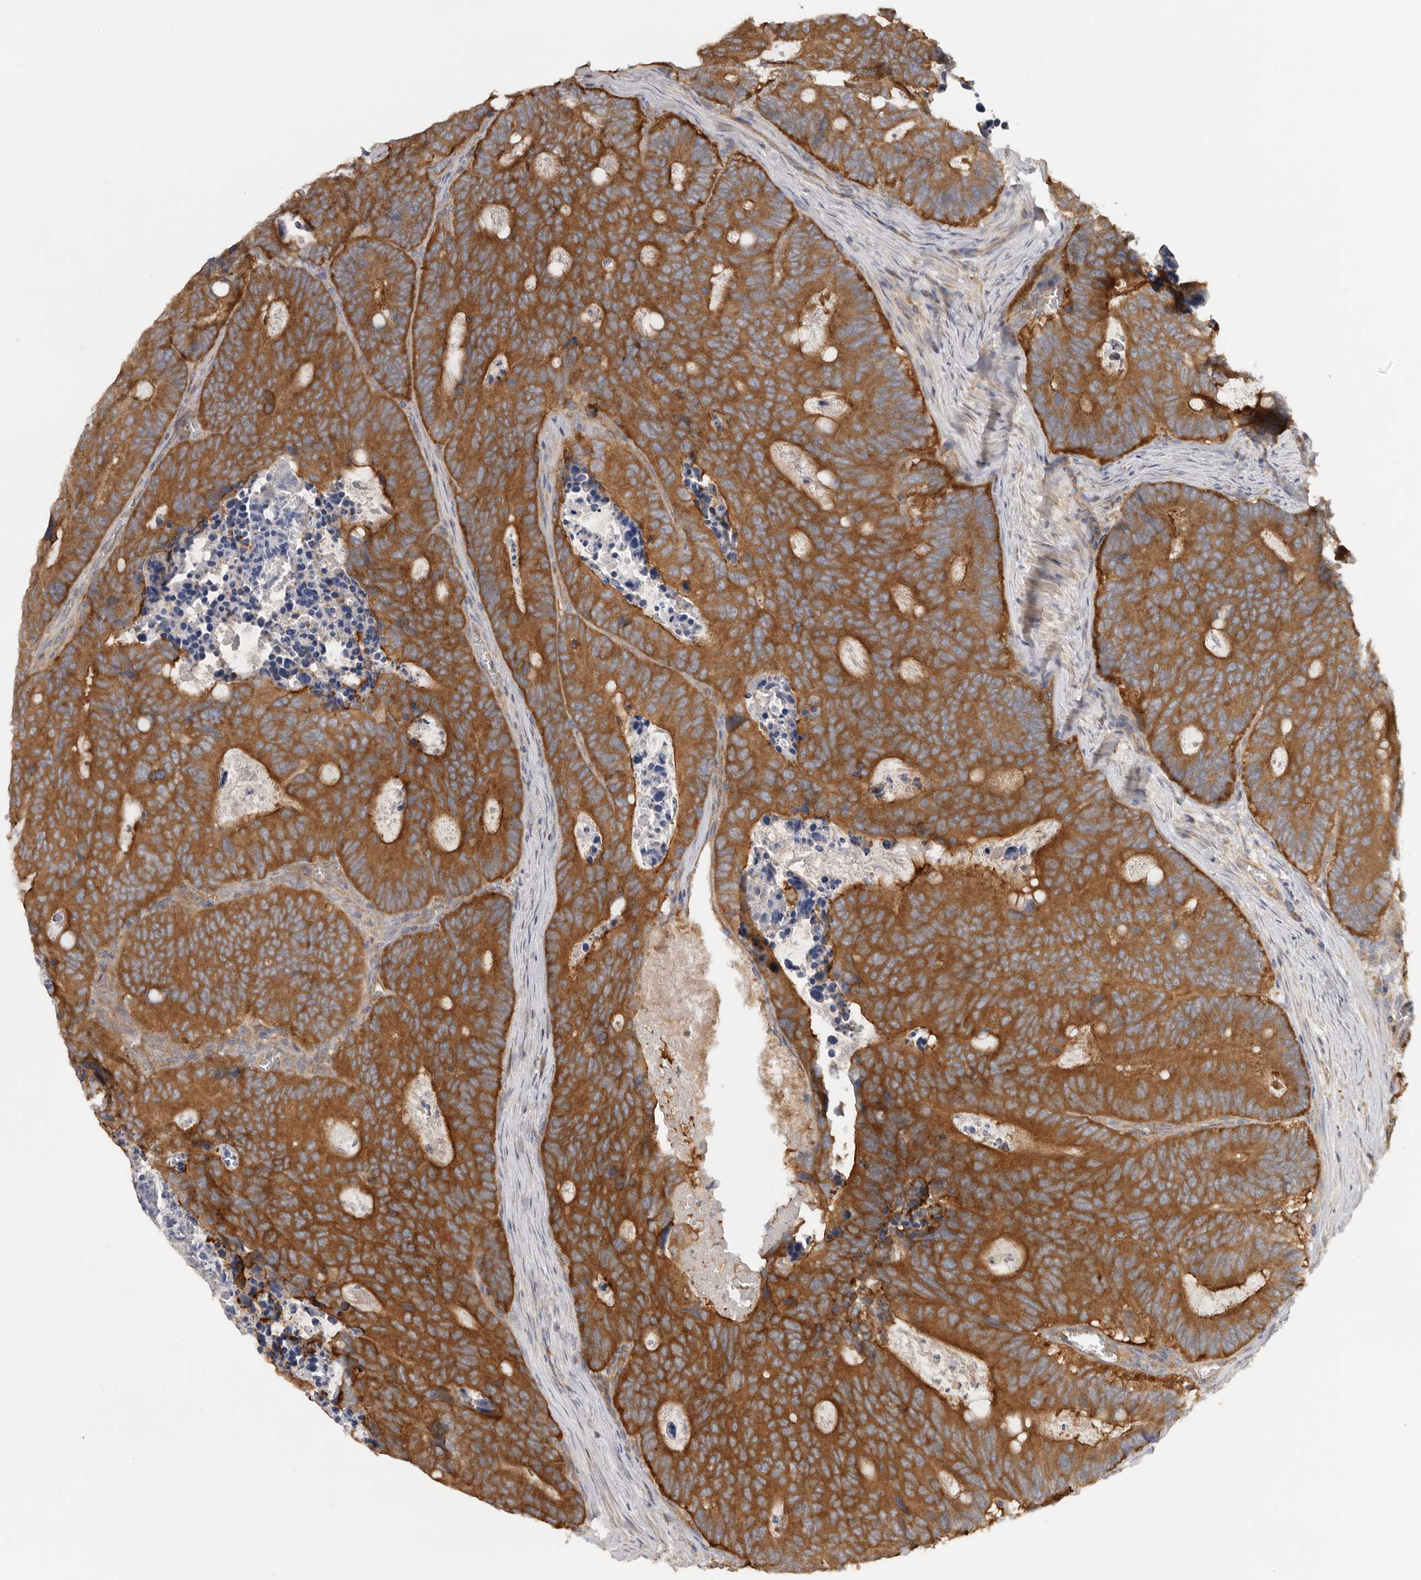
{"staining": {"intensity": "strong", "quantity": ">75%", "location": "cytoplasmic/membranous"}, "tissue": "colorectal cancer", "cell_type": "Tumor cells", "image_type": "cancer", "snomed": [{"axis": "morphology", "description": "Adenocarcinoma, NOS"}, {"axis": "topography", "description": "Colon"}], "caption": "Colorectal adenocarcinoma was stained to show a protein in brown. There is high levels of strong cytoplasmic/membranous expression in approximately >75% of tumor cells. (DAB (3,3'-diaminobenzidine) IHC with brightfield microscopy, high magnification).", "gene": "PPP1R42", "patient": {"sex": "male", "age": 87}}